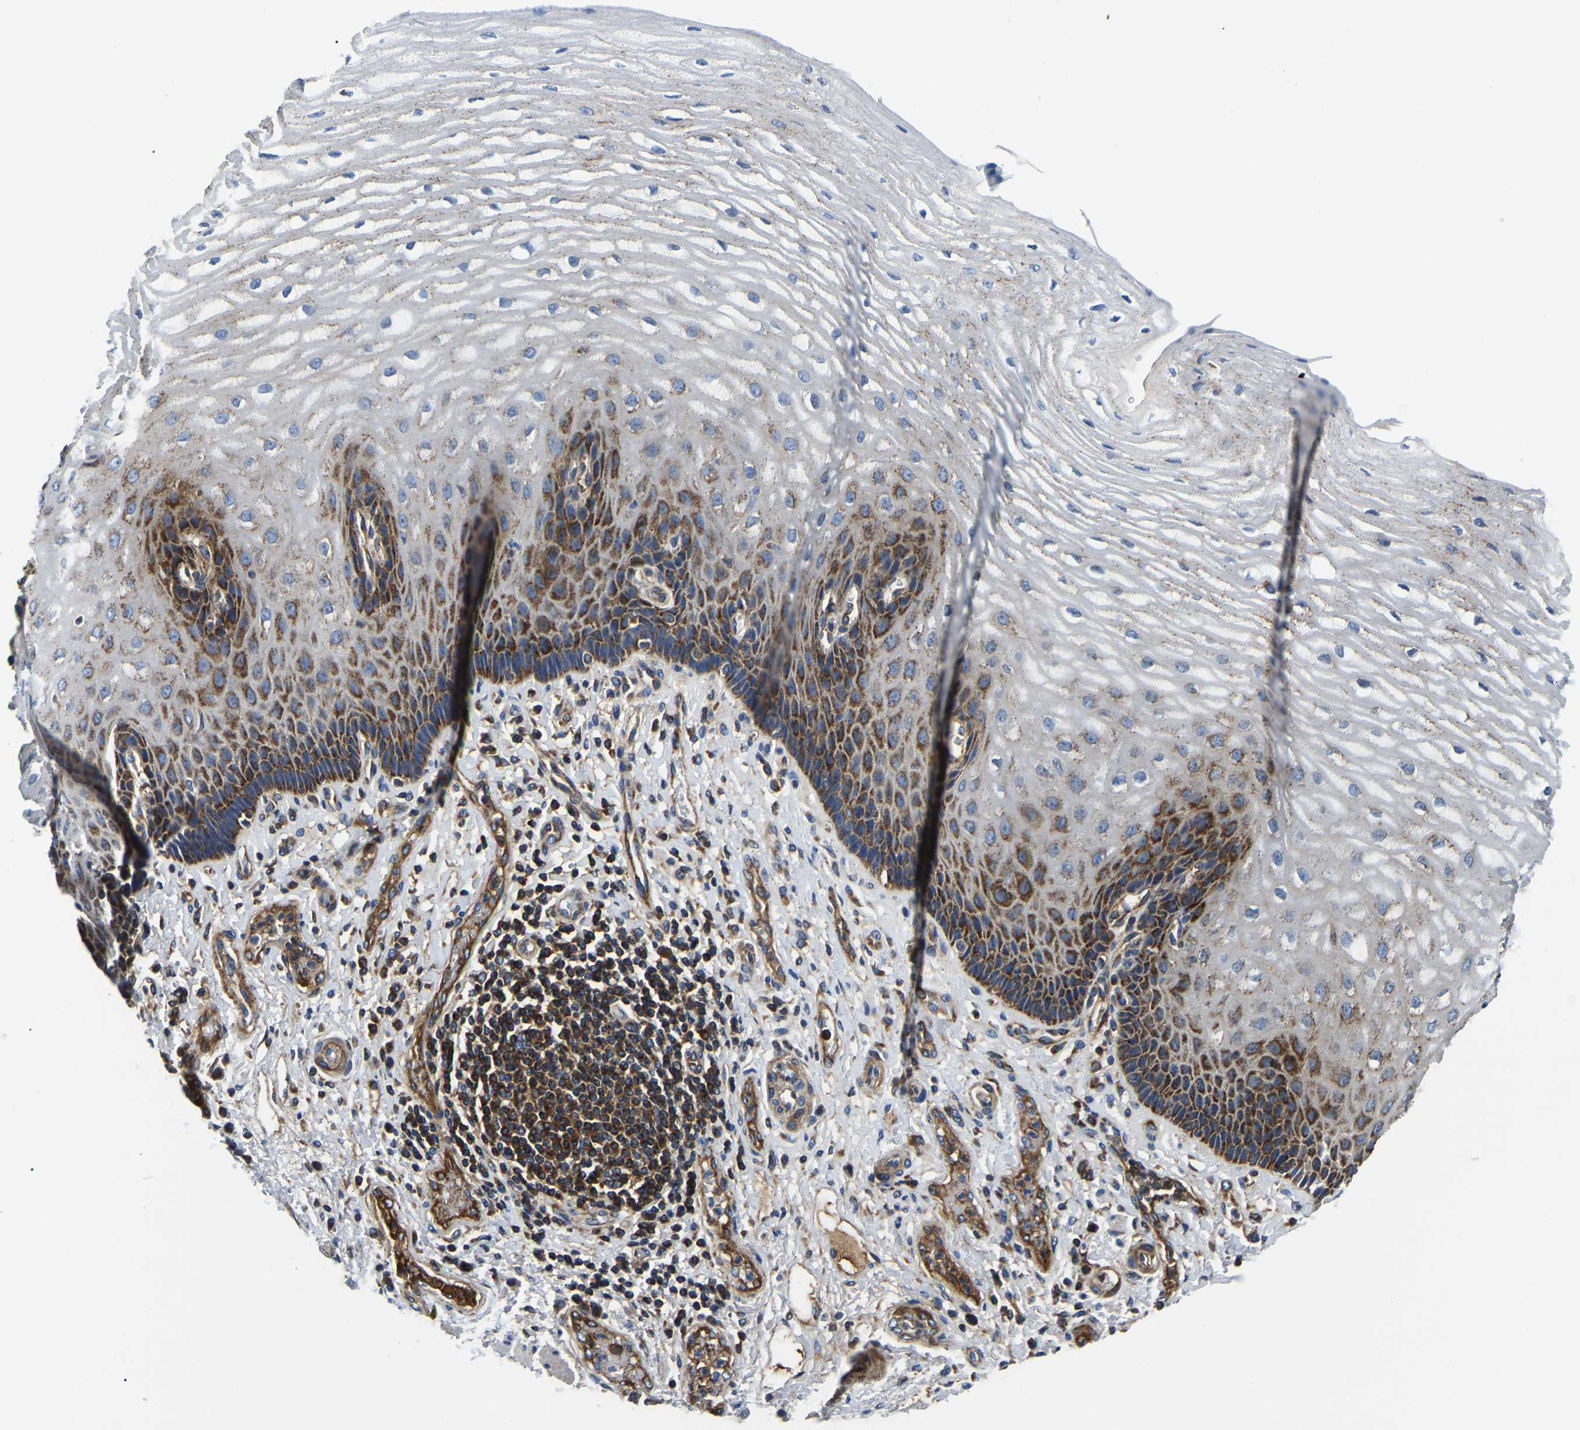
{"staining": {"intensity": "moderate", "quantity": "25%-75%", "location": "cytoplasmic/membranous"}, "tissue": "esophagus", "cell_type": "Squamous epithelial cells", "image_type": "normal", "snomed": [{"axis": "morphology", "description": "Normal tissue, NOS"}, {"axis": "topography", "description": "Esophagus"}], "caption": "Squamous epithelial cells reveal moderate cytoplasmic/membranous staining in approximately 25%-75% of cells in normal esophagus. (DAB (3,3'-diaminobenzidine) = brown stain, brightfield microscopy at high magnification).", "gene": "PPM1E", "patient": {"sex": "male", "age": 54}}